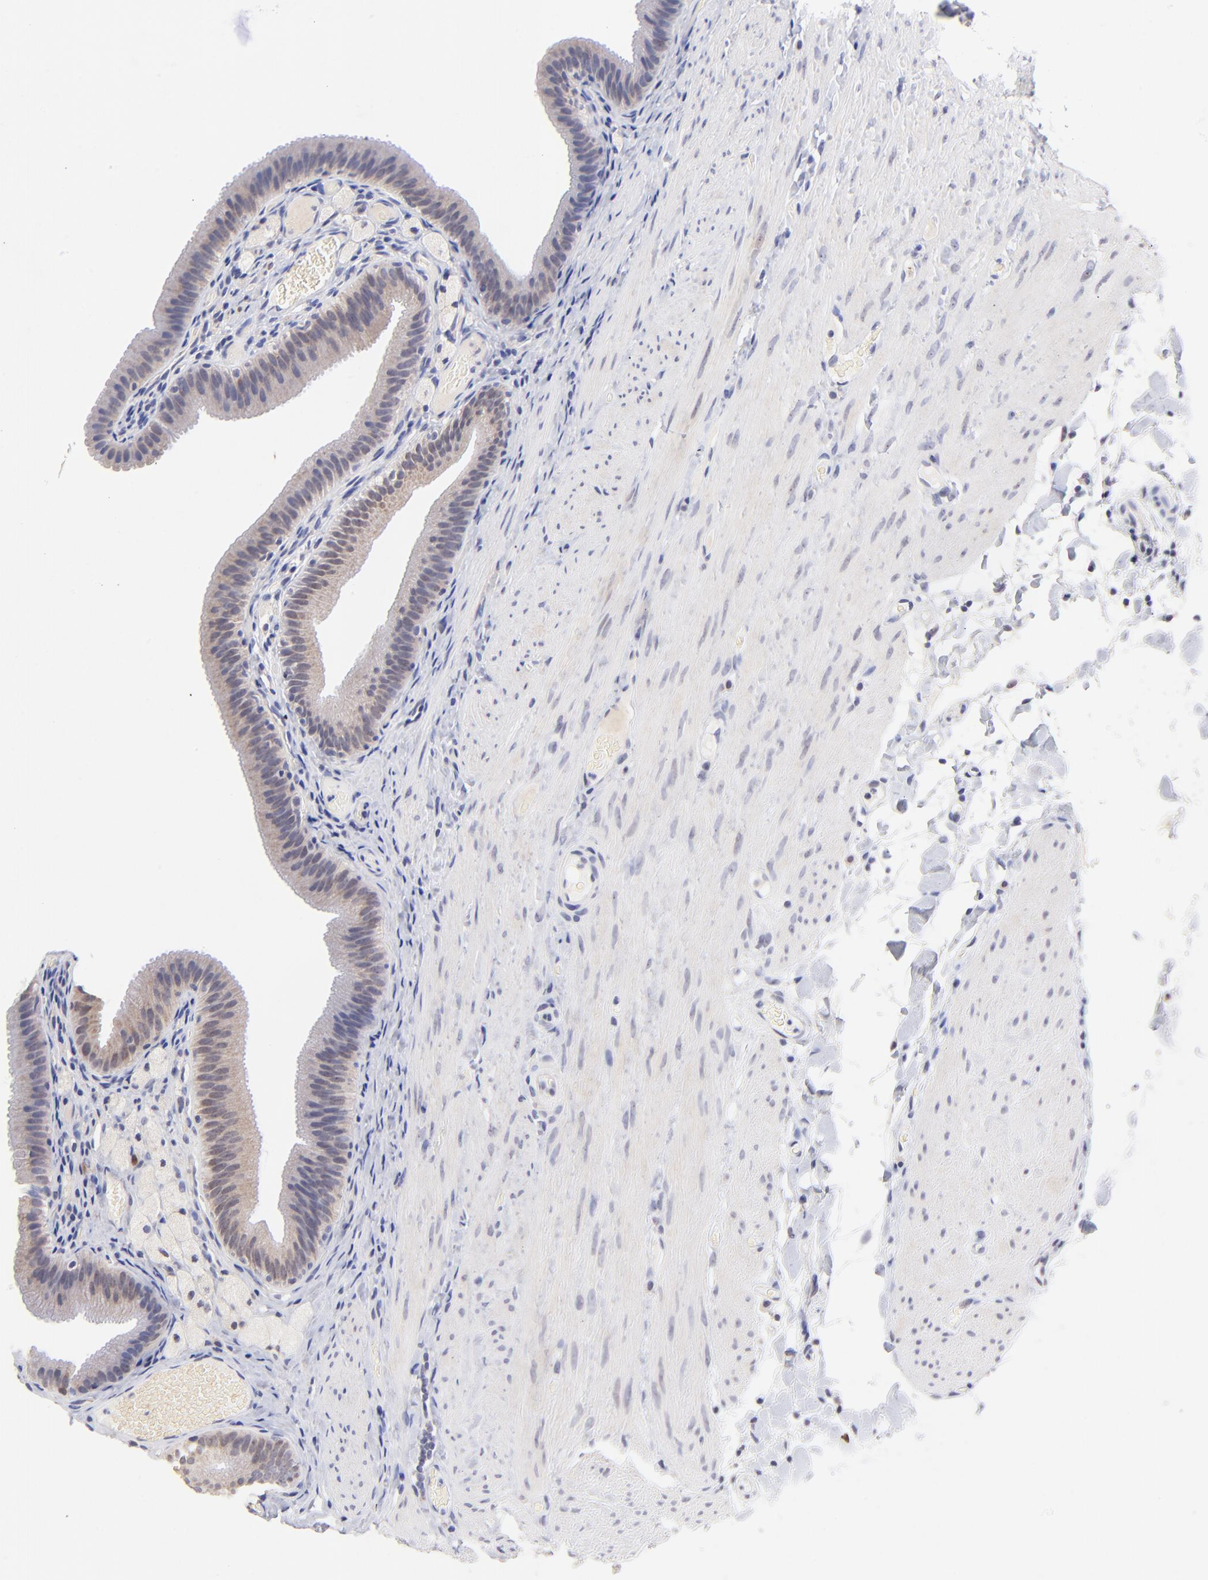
{"staining": {"intensity": "weak", "quantity": "25%-75%", "location": "cytoplasmic/membranous"}, "tissue": "gallbladder", "cell_type": "Glandular cells", "image_type": "normal", "snomed": [{"axis": "morphology", "description": "Normal tissue, NOS"}, {"axis": "topography", "description": "Gallbladder"}], "caption": "IHC micrograph of normal gallbladder: human gallbladder stained using immunohistochemistry demonstrates low levels of weak protein expression localized specifically in the cytoplasmic/membranous of glandular cells, appearing as a cytoplasmic/membranous brown color.", "gene": "ZNF155", "patient": {"sex": "female", "age": 24}}